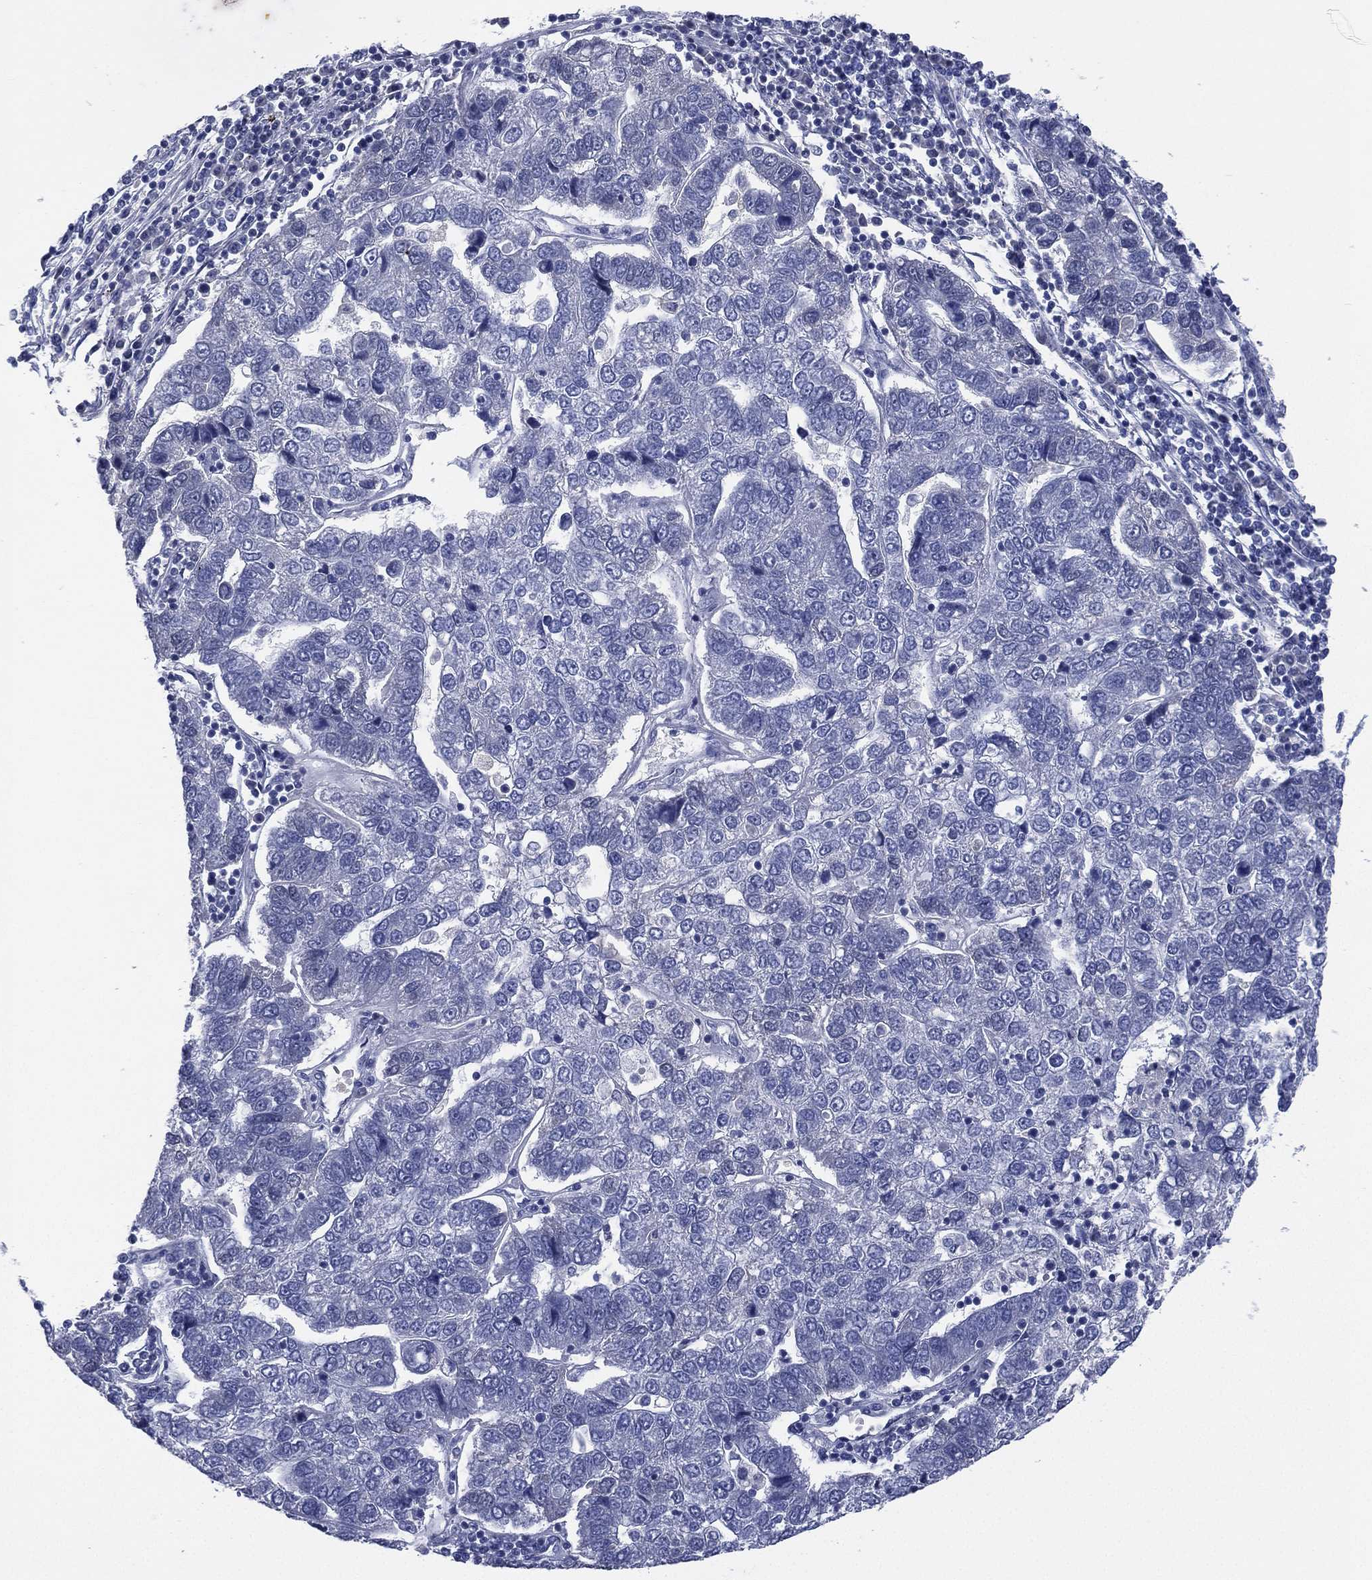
{"staining": {"intensity": "negative", "quantity": "none", "location": "none"}, "tissue": "pancreatic cancer", "cell_type": "Tumor cells", "image_type": "cancer", "snomed": [{"axis": "morphology", "description": "Adenocarcinoma, NOS"}, {"axis": "topography", "description": "Pancreas"}], "caption": "The histopathology image reveals no significant positivity in tumor cells of pancreatic cancer (adenocarcinoma). (Immunohistochemistry (ihc), brightfield microscopy, high magnification).", "gene": "KRT35", "patient": {"sex": "female", "age": 61}}